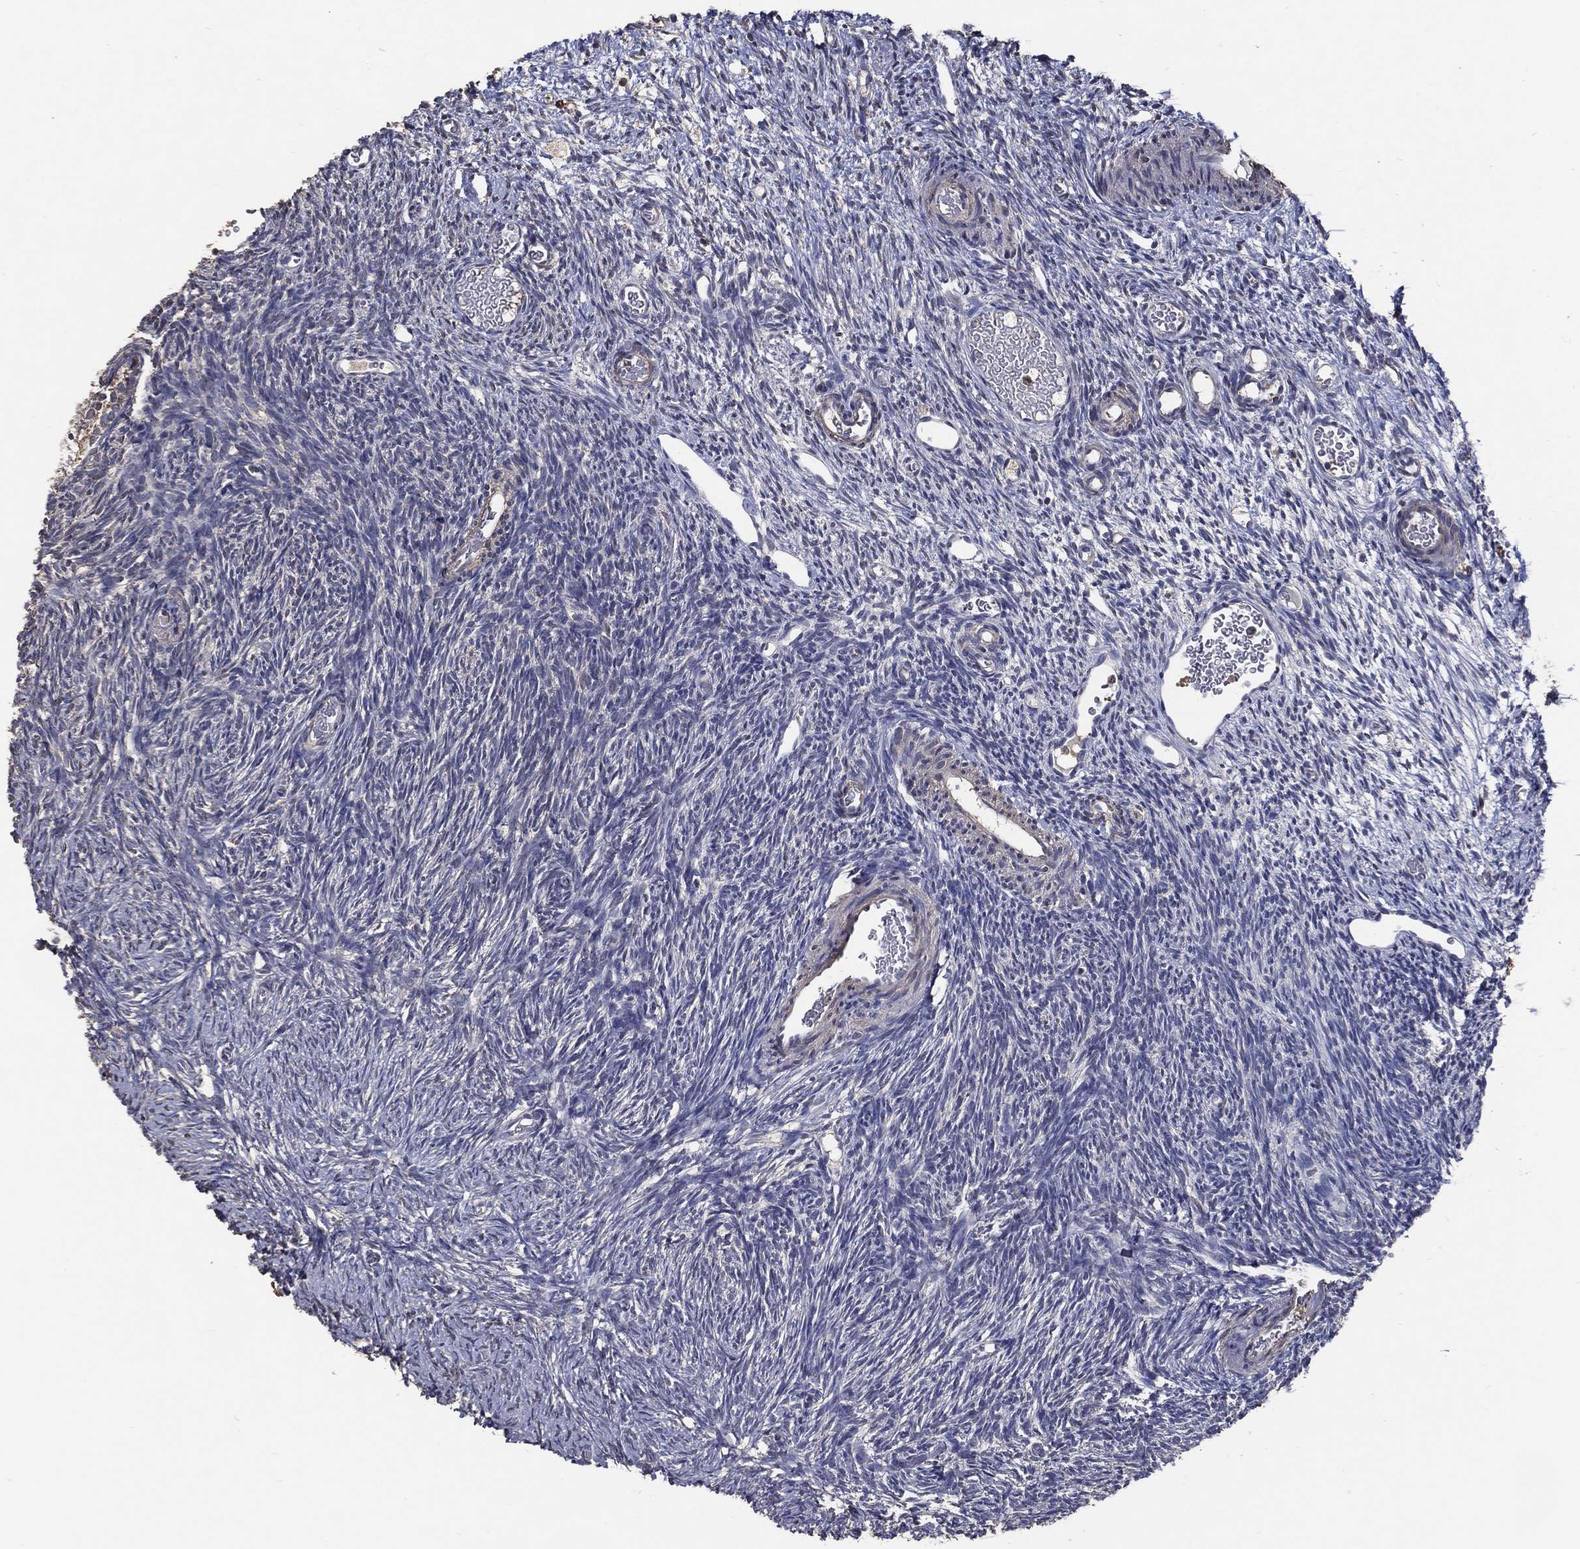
{"staining": {"intensity": "negative", "quantity": "none", "location": "none"}, "tissue": "ovary", "cell_type": "Follicle cells", "image_type": "normal", "snomed": [{"axis": "morphology", "description": "Normal tissue, NOS"}, {"axis": "topography", "description": "Ovary"}], "caption": "An image of ovary stained for a protein exhibits no brown staining in follicle cells. The staining was performed using DAB (3,3'-diaminobenzidine) to visualize the protein expression in brown, while the nuclei were stained in blue with hematoxylin (Magnification: 20x).", "gene": "GPR183", "patient": {"sex": "female", "age": 39}}